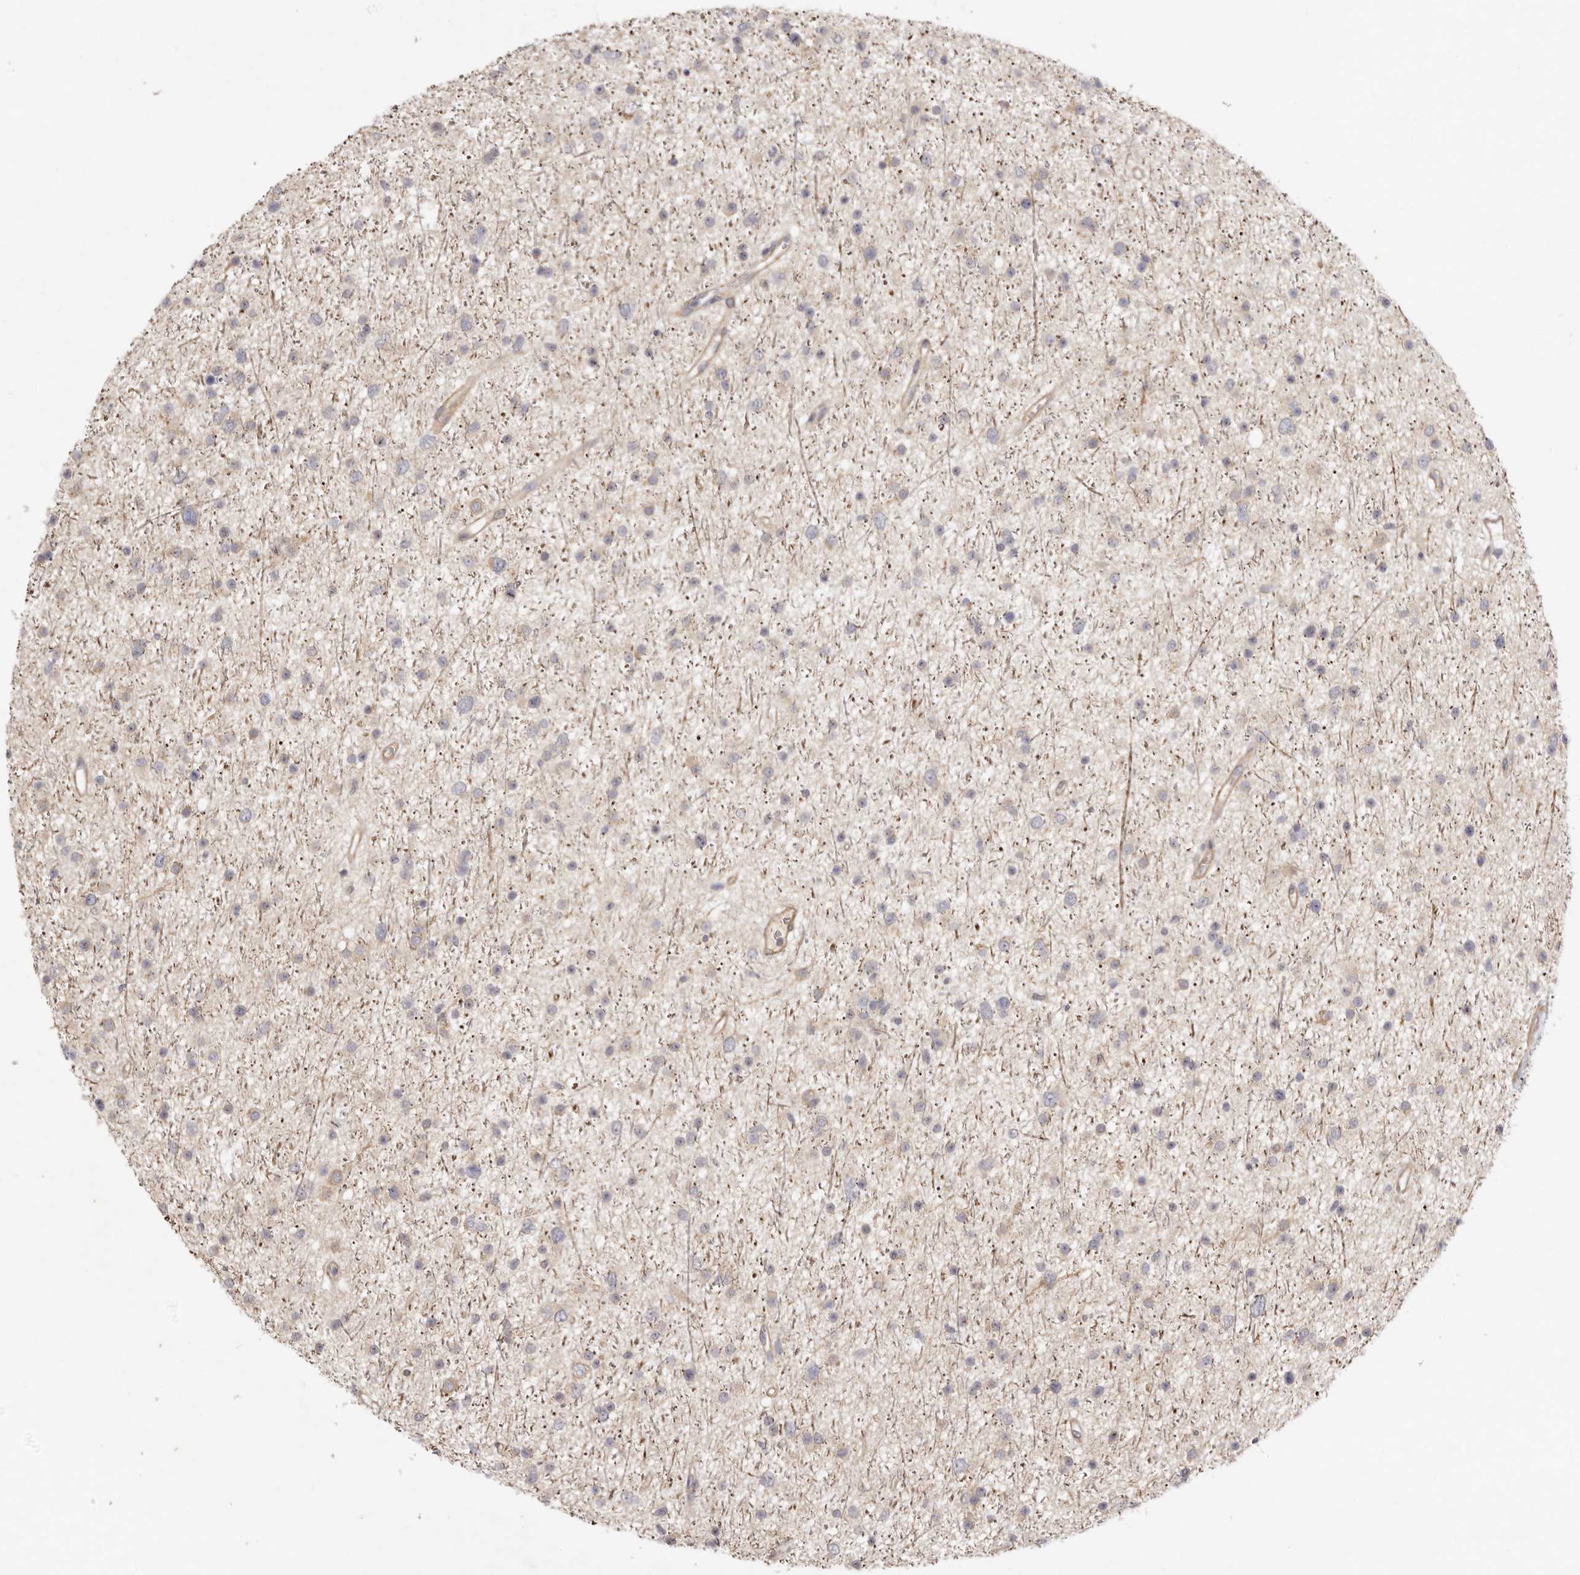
{"staining": {"intensity": "negative", "quantity": "none", "location": "none"}, "tissue": "glioma", "cell_type": "Tumor cells", "image_type": "cancer", "snomed": [{"axis": "morphology", "description": "Glioma, malignant, Low grade"}, {"axis": "topography", "description": "Cerebral cortex"}], "caption": "Protein analysis of low-grade glioma (malignant) displays no significant staining in tumor cells.", "gene": "ADAMTS9", "patient": {"sex": "female", "age": 39}}